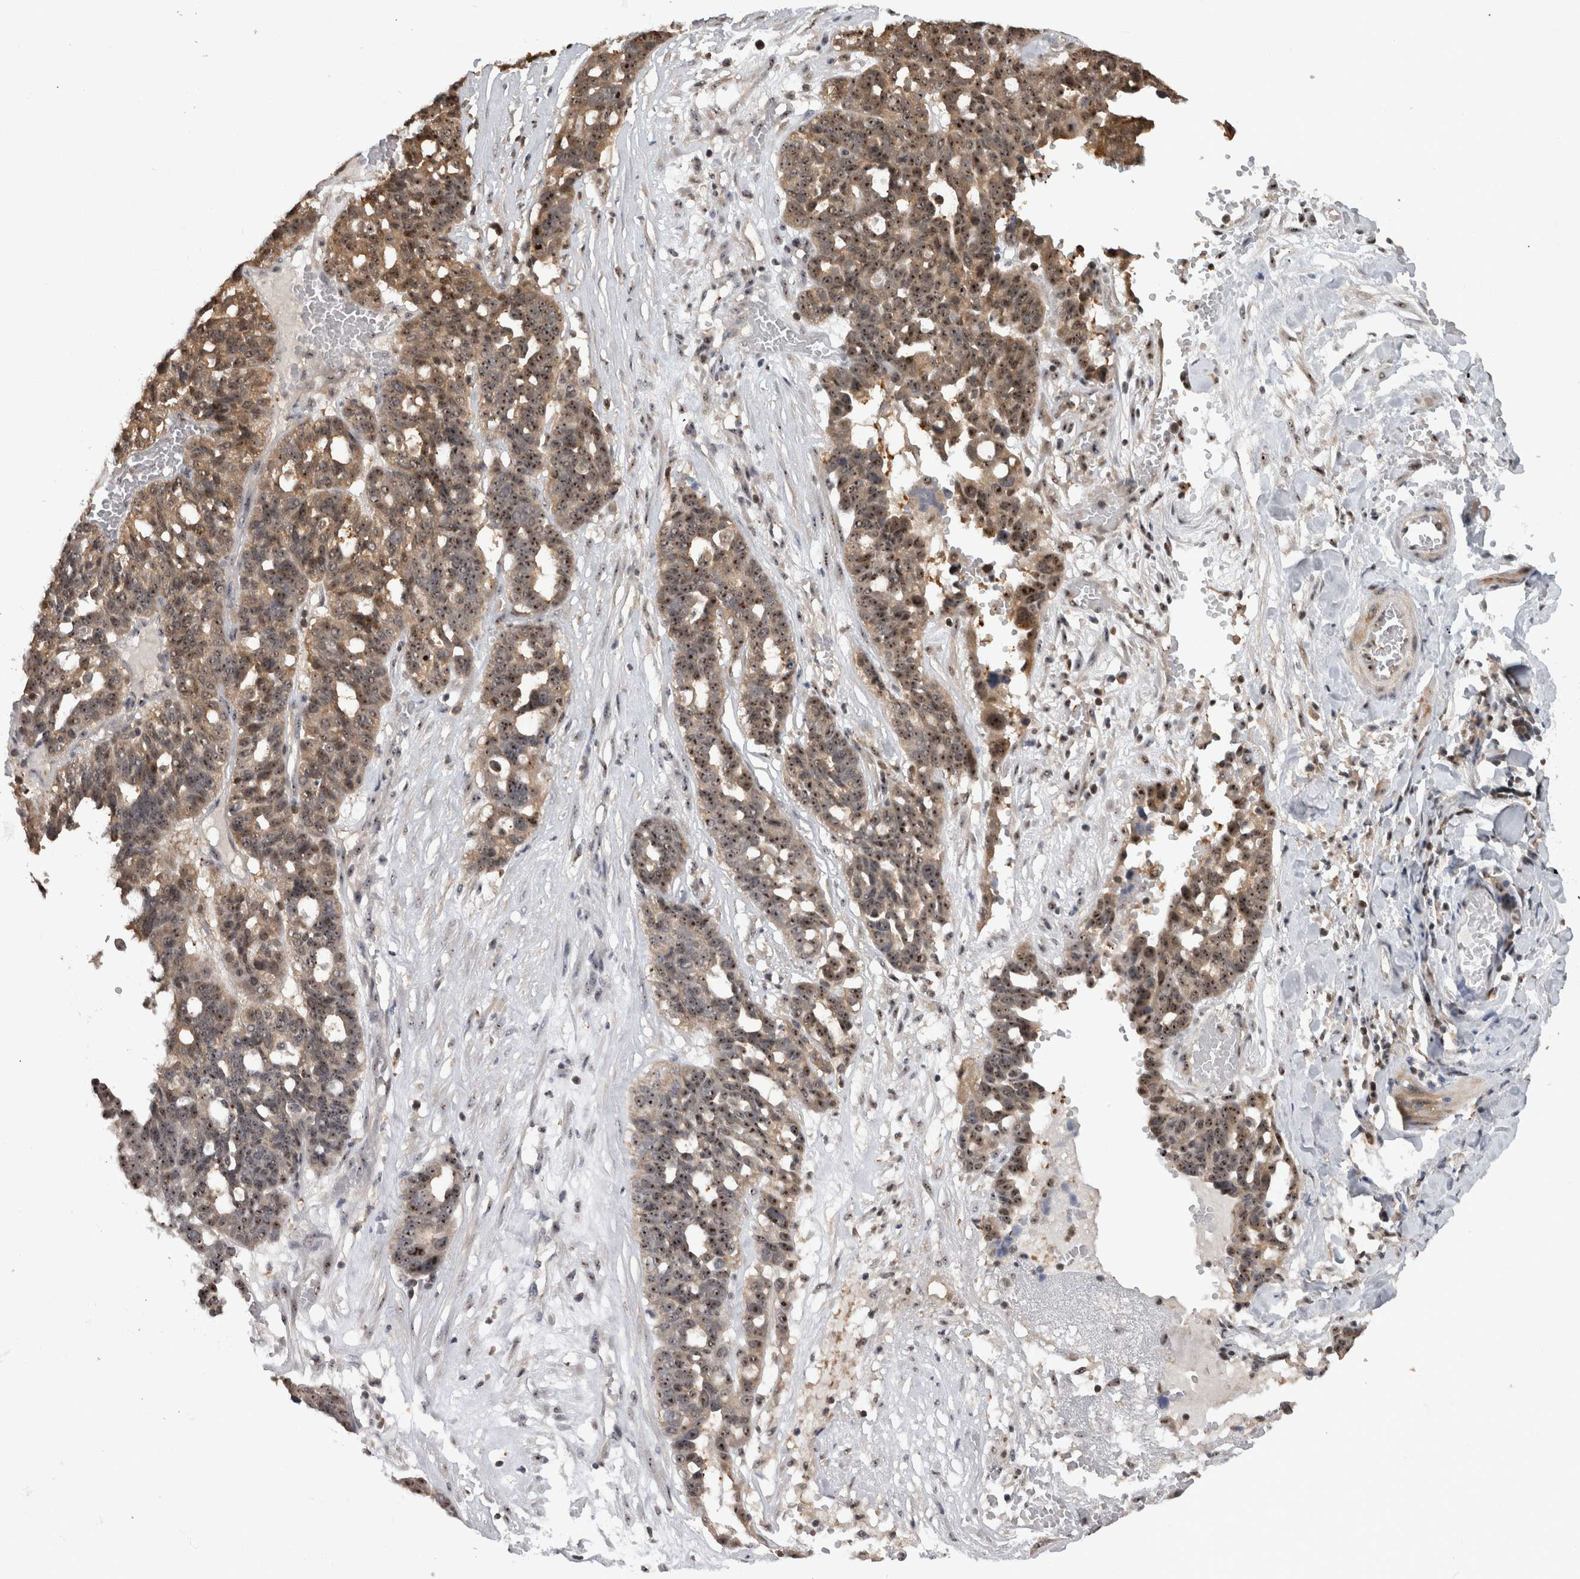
{"staining": {"intensity": "moderate", "quantity": ">75%", "location": "cytoplasmic/membranous,nuclear"}, "tissue": "ovarian cancer", "cell_type": "Tumor cells", "image_type": "cancer", "snomed": [{"axis": "morphology", "description": "Cystadenocarcinoma, serous, NOS"}, {"axis": "topography", "description": "Ovary"}], "caption": "Human ovarian serous cystadenocarcinoma stained for a protein (brown) displays moderate cytoplasmic/membranous and nuclear positive staining in about >75% of tumor cells.", "gene": "TDRD7", "patient": {"sex": "female", "age": 59}}